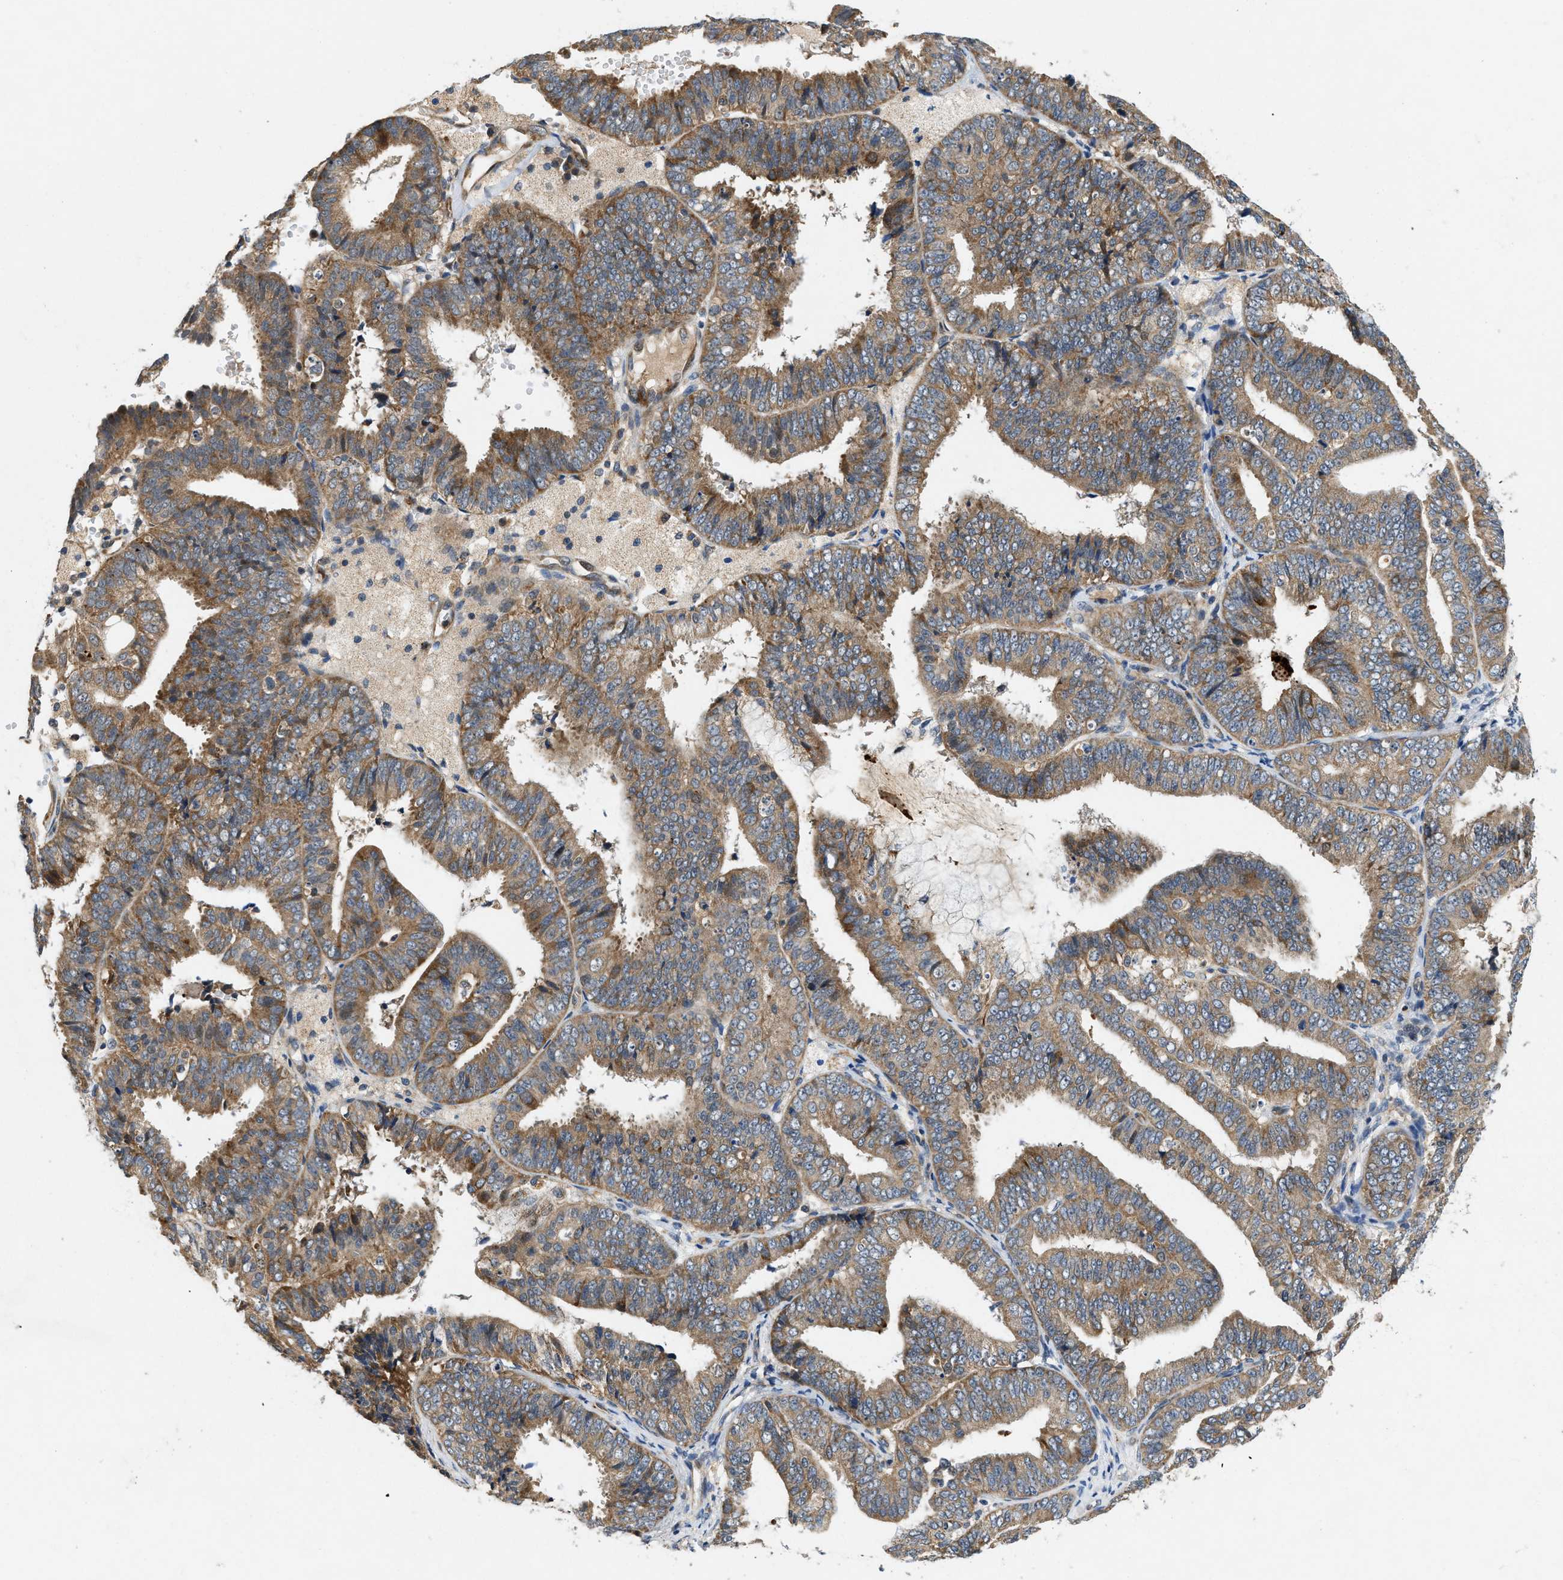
{"staining": {"intensity": "moderate", "quantity": ">75%", "location": "cytoplasmic/membranous"}, "tissue": "endometrial cancer", "cell_type": "Tumor cells", "image_type": "cancer", "snomed": [{"axis": "morphology", "description": "Adenocarcinoma, NOS"}, {"axis": "topography", "description": "Endometrium"}], "caption": "This is a histology image of immunohistochemistry (IHC) staining of endometrial cancer, which shows moderate positivity in the cytoplasmic/membranous of tumor cells.", "gene": "ZNF599", "patient": {"sex": "female", "age": 63}}